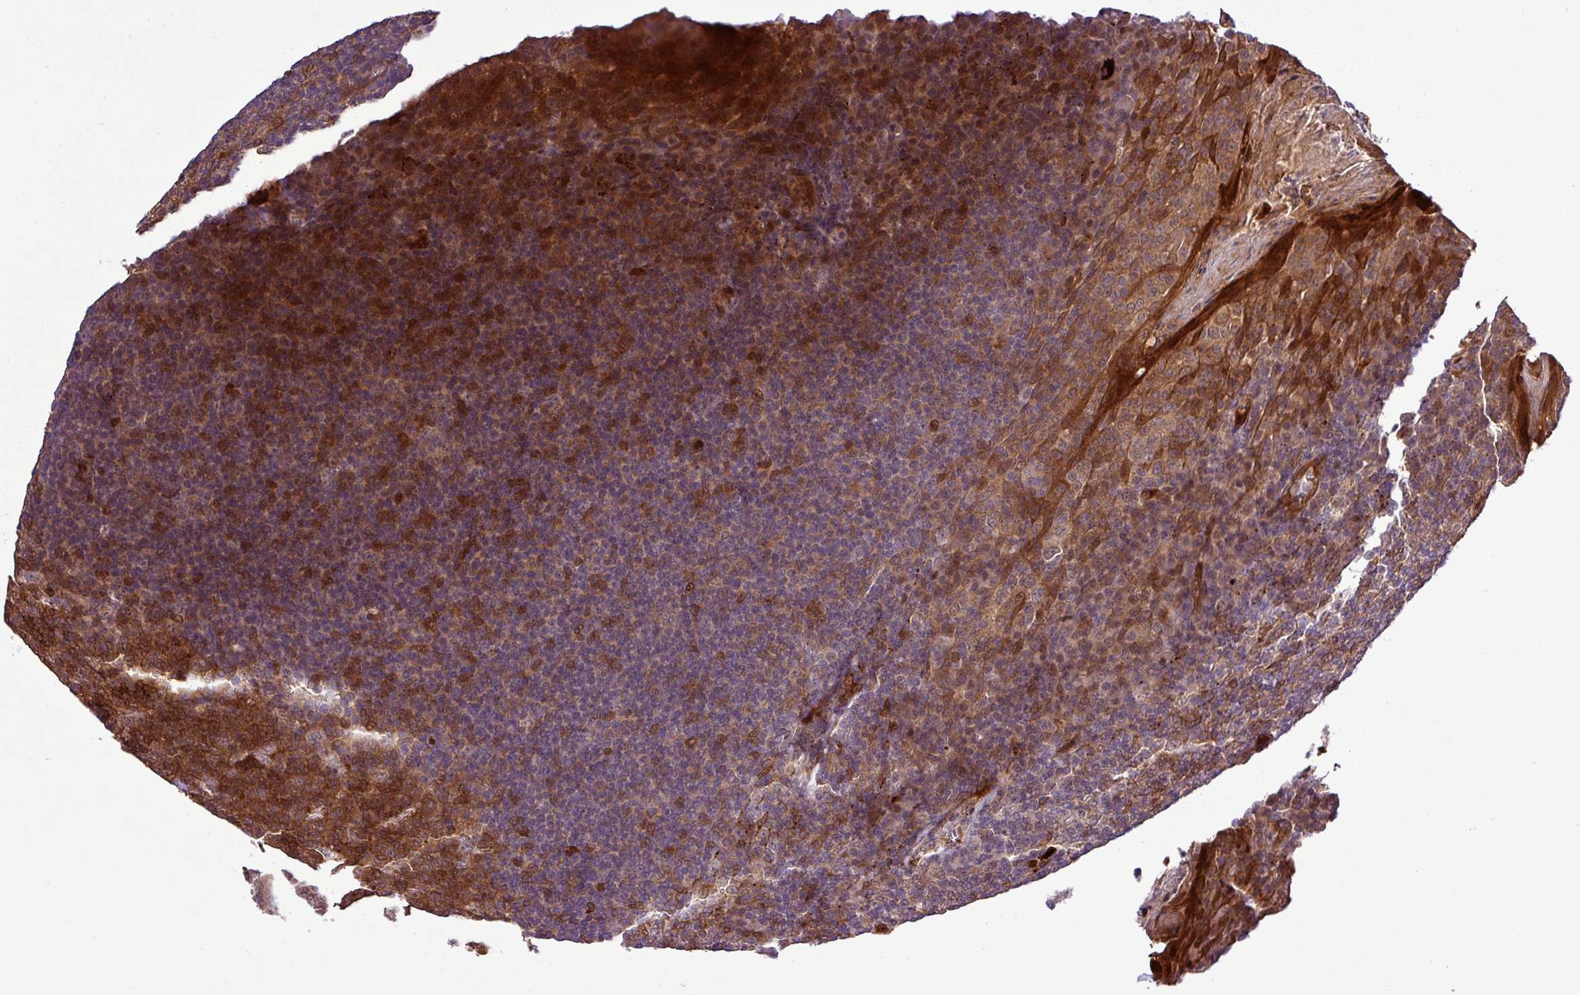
{"staining": {"intensity": "moderate", "quantity": ">75%", "location": "cytoplasmic/membranous,nuclear"}, "tissue": "tonsil", "cell_type": "Germinal center cells", "image_type": "normal", "snomed": [{"axis": "morphology", "description": "Normal tissue, NOS"}, {"axis": "topography", "description": "Tonsil"}], "caption": "DAB (3,3'-diaminobenzidine) immunohistochemical staining of benign human tonsil reveals moderate cytoplasmic/membranous,nuclear protein staining in about >75% of germinal center cells.", "gene": "CARHSP1", "patient": {"sex": "male", "age": 27}}